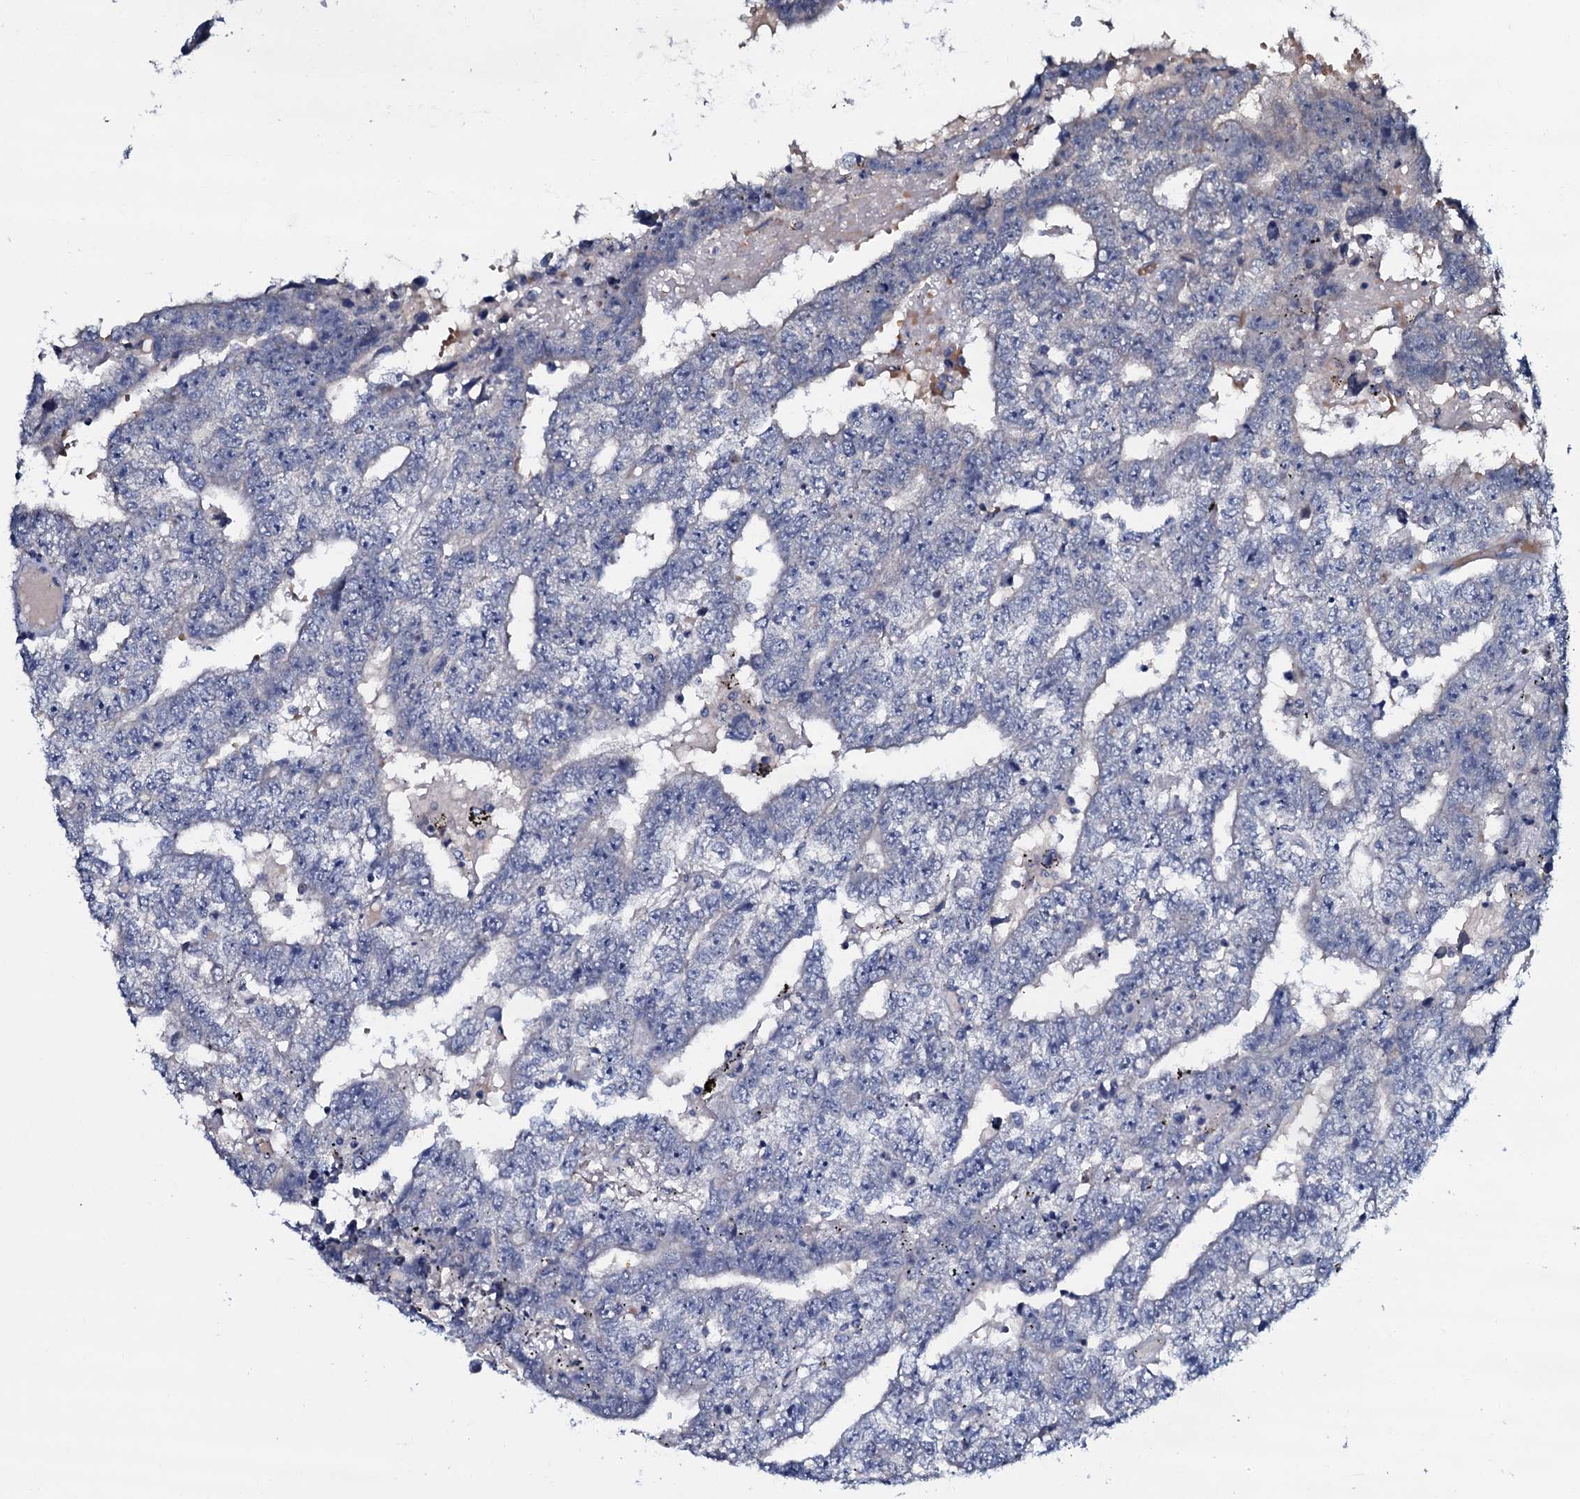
{"staining": {"intensity": "negative", "quantity": "none", "location": "none"}, "tissue": "testis cancer", "cell_type": "Tumor cells", "image_type": "cancer", "snomed": [{"axis": "morphology", "description": "Carcinoma, Embryonal, NOS"}, {"axis": "topography", "description": "Testis"}], "caption": "An immunohistochemistry (IHC) photomicrograph of embryonal carcinoma (testis) is shown. There is no staining in tumor cells of embryonal carcinoma (testis).", "gene": "CPNE2", "patient": {"sex": "male", "age": 25}}